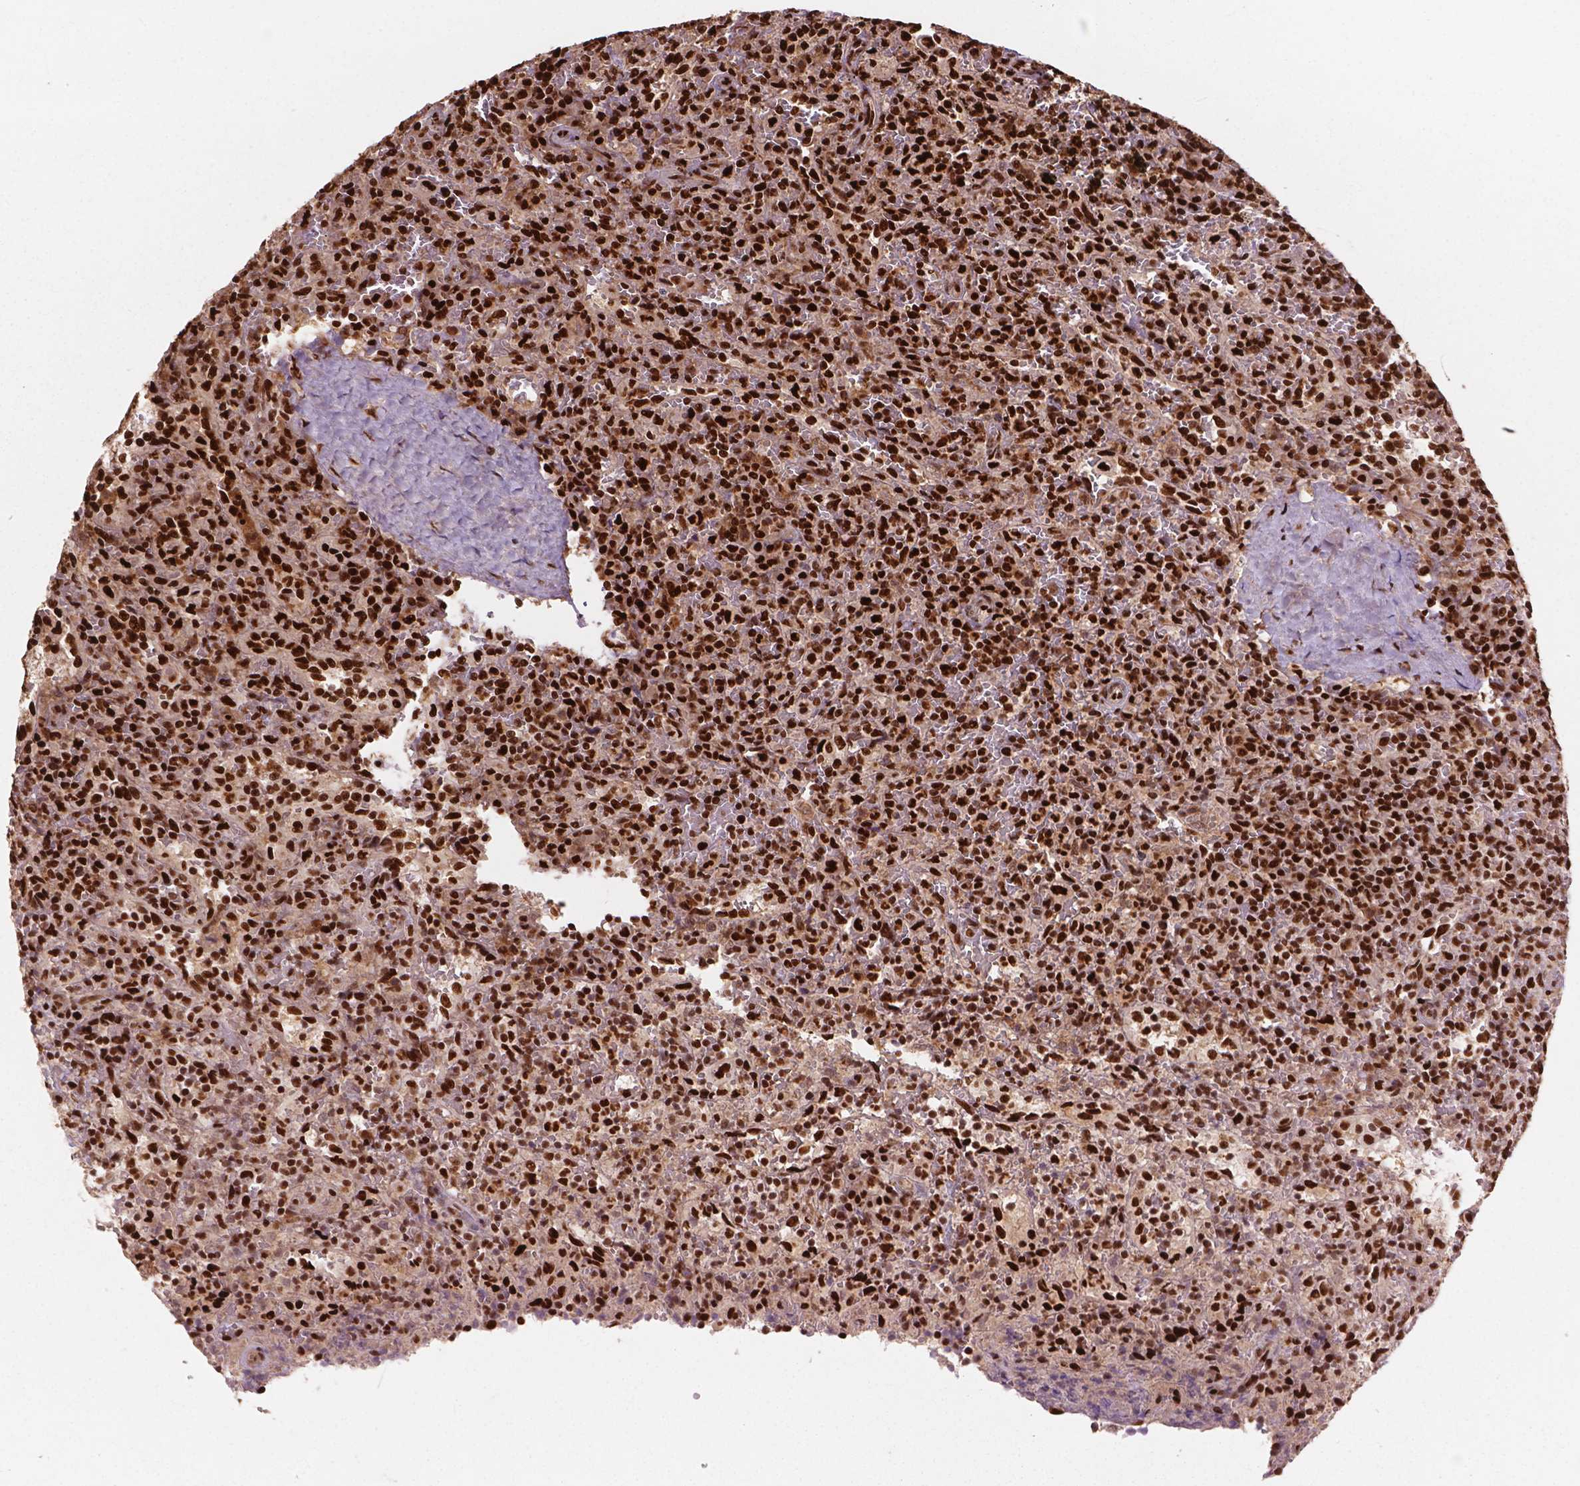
{"staining": {"intensity": "strong", "quantity": ">75%", "location": "nuclear"}, "tissue": "lymphoma", "cell_type": "Tumor cells", "image_type": "cancer", "snomed": [{"axis": "morphology", "description": "Malignant lymphoma, non-Hodgkin's type, Low grade"}, {"axis": "topography", "description": "Spleen"}], "caption": "The photomicrograph demonstrates a brown stain indicating the presence of a protein in the nuclear of tumor cells in lymphoma.", "gene": "ANP32B", "patient": {"sex": "male", "age": 62}}